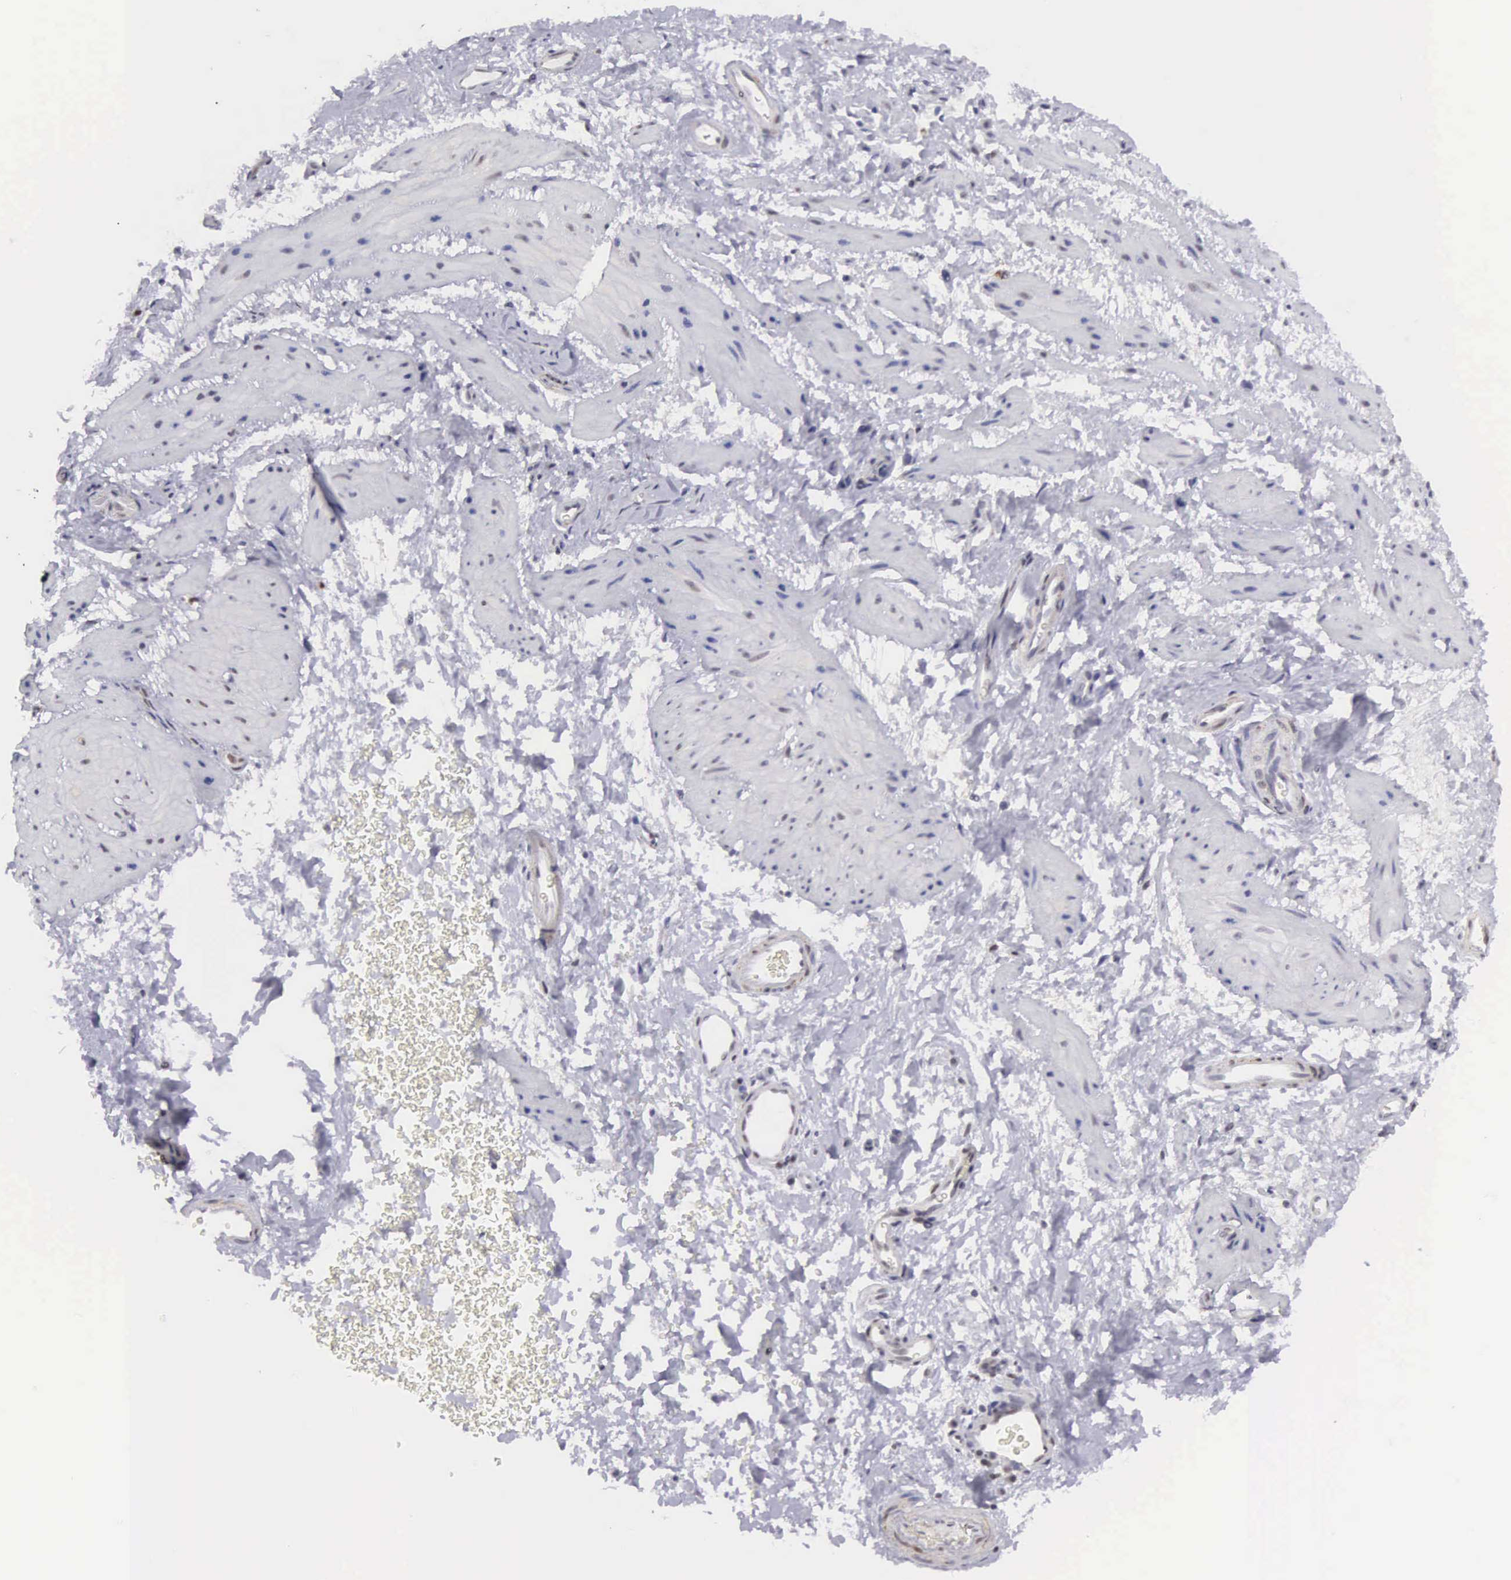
{"staining": {"intensity": "moderate", "quantity": ">75%", "location": "nuclear"}, "tissue": "esophagus", "cell_type": "Squamous epithelial cells", "image_type": "normal", "snomed": [{"axis": "morphology", "description": "Normal tissue, NOS"}, {"axis": "topography", "description": "Esophagus"}], "caption": "High-magnification brightfield microscopy of normal esophagus stained with DAB (3,3'-diaminobenzidine) (brown) and counterstained with hematoxylin (blue). squamous epithelial cells exhibit moderate nuclear expression is identified in approximately>75% of cells.", "gene": "ETV6", "patient": {"sex": "female", "age": 61}}